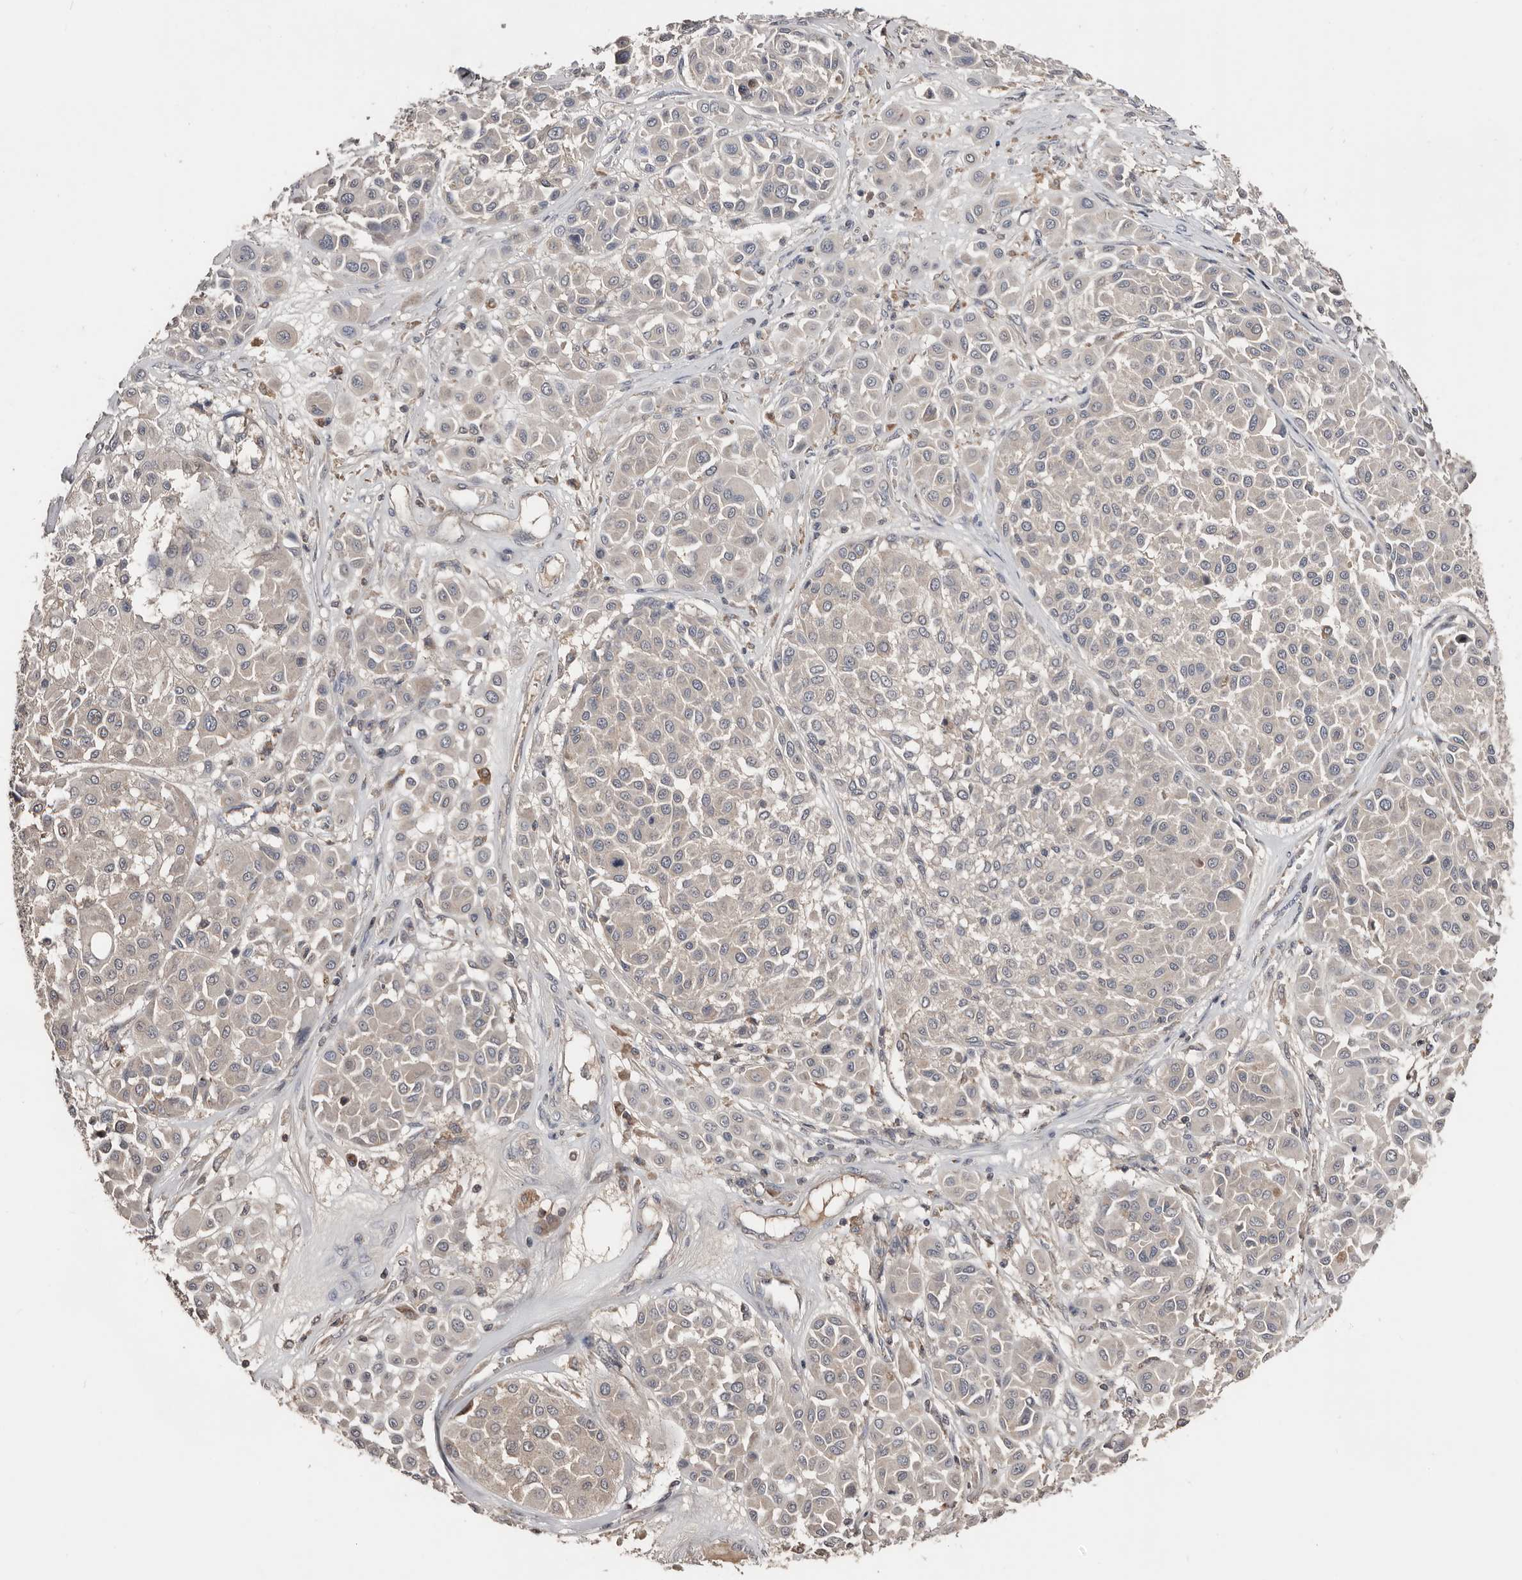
{"staining": {"intensity": "negative", "quantity": "none", "location": "none"}, "tissue": "melanoma", "cell_type": "Tumor cells", "image_type": "cancer", "snomed": [{"axis": "morphology", "description": "Malignant melanoma, Metastatic site"}, {"axis": "topography", "description": "Soft tissue"}], "caption": "Protein analysis of malignant melanoma (metastatic site) displays no significant positivity in tumor cells.", "gene": "SLC39A2", "patient": {"sex": "male", "age": 41}}